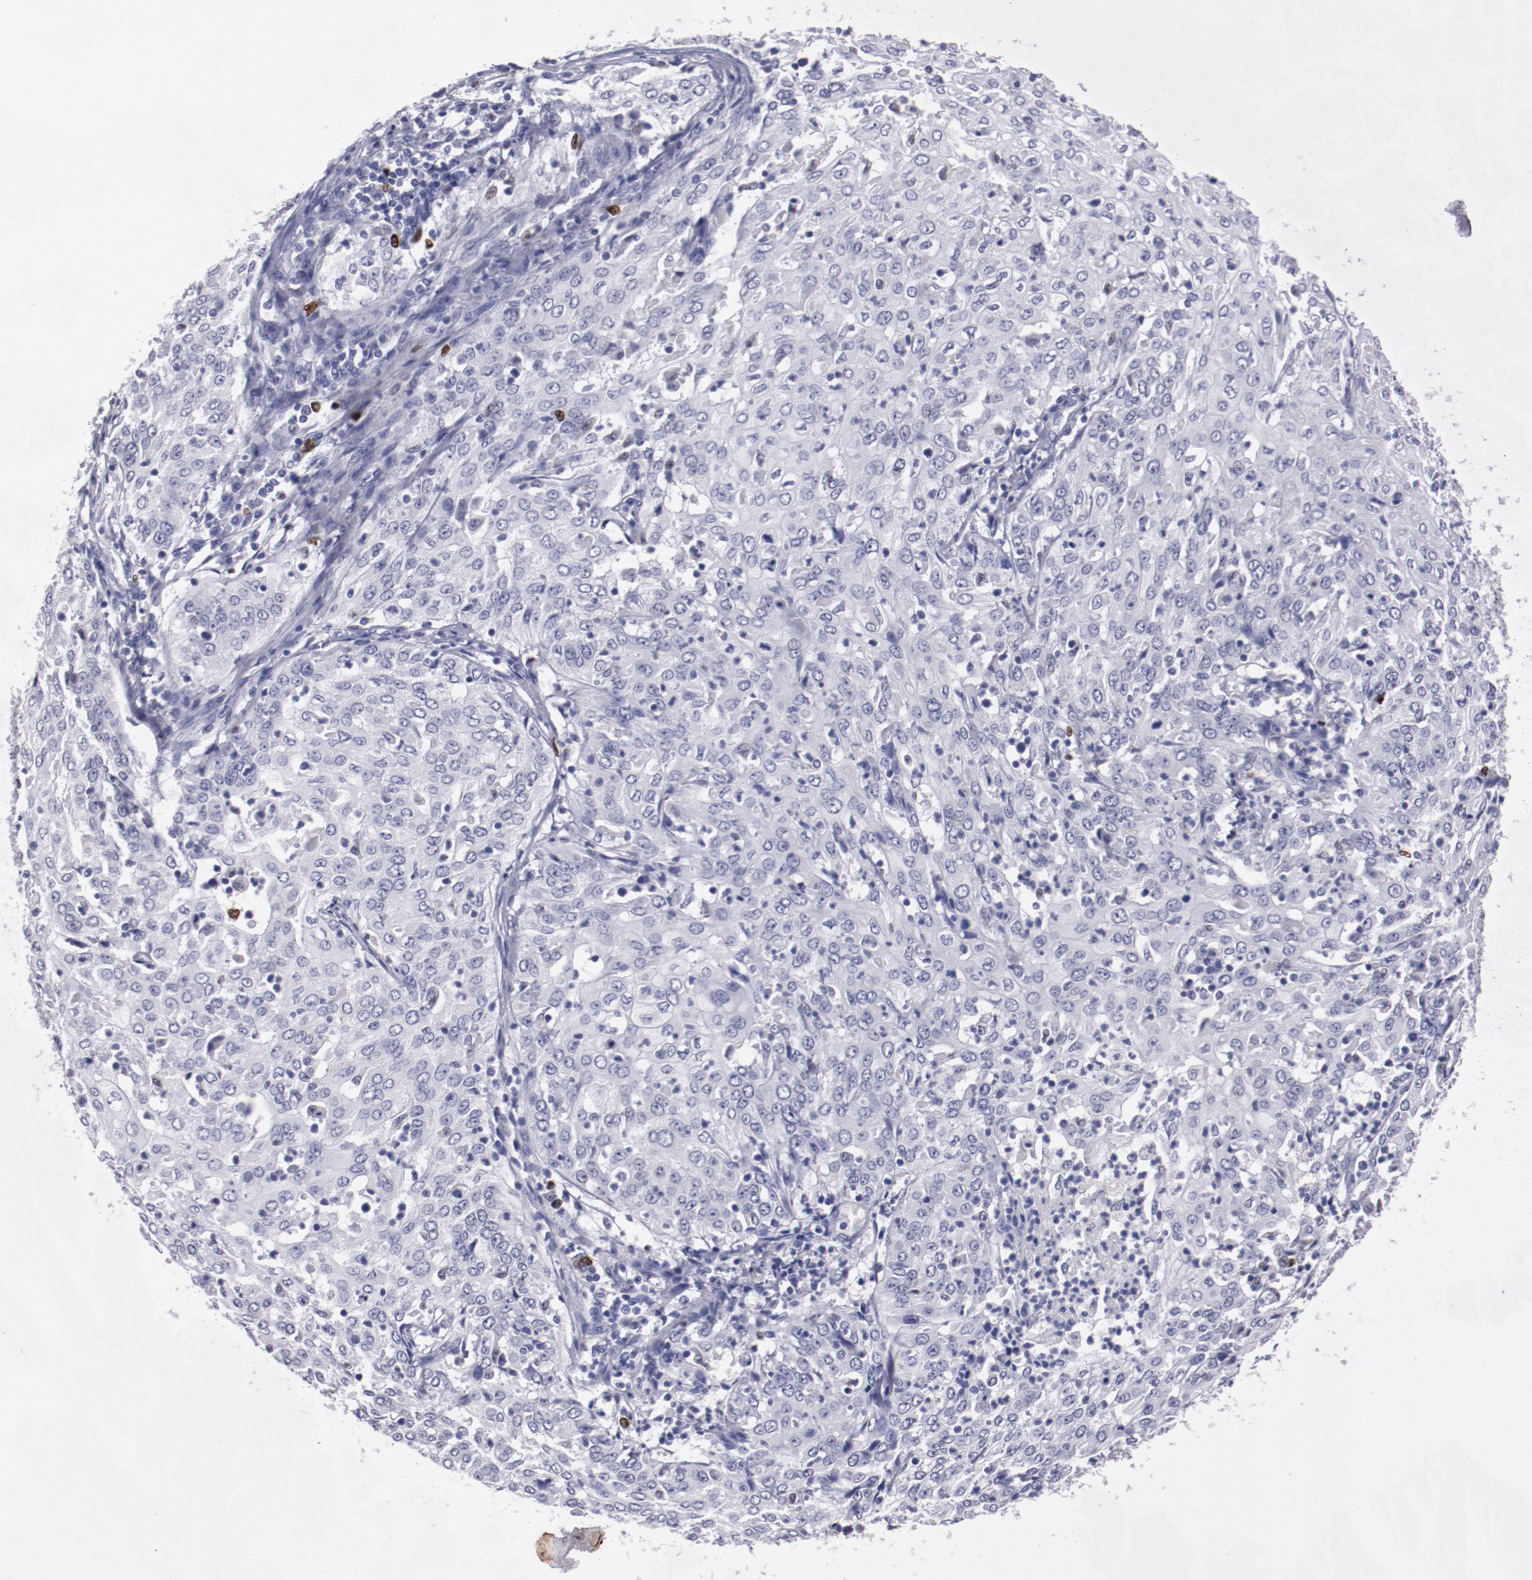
{"staining": {"intensity": "negative", "quantity": "none", "location": "none"}, "tissue": "cervical cancer", "cell_type": "Tumor cells", "image_type": "cancer", "snomed": [{"axis": "morphology", "description": "Squamous cell carcinoma, NOS"}, {"axis": "topography", "description": "Cervix"}], "caption": "Tumor cells show no significant protein staining in cervical cancer (squamous cell carcinoma).", "gene": "IRF8", "patient": {"sex": "female", "age": 39}}